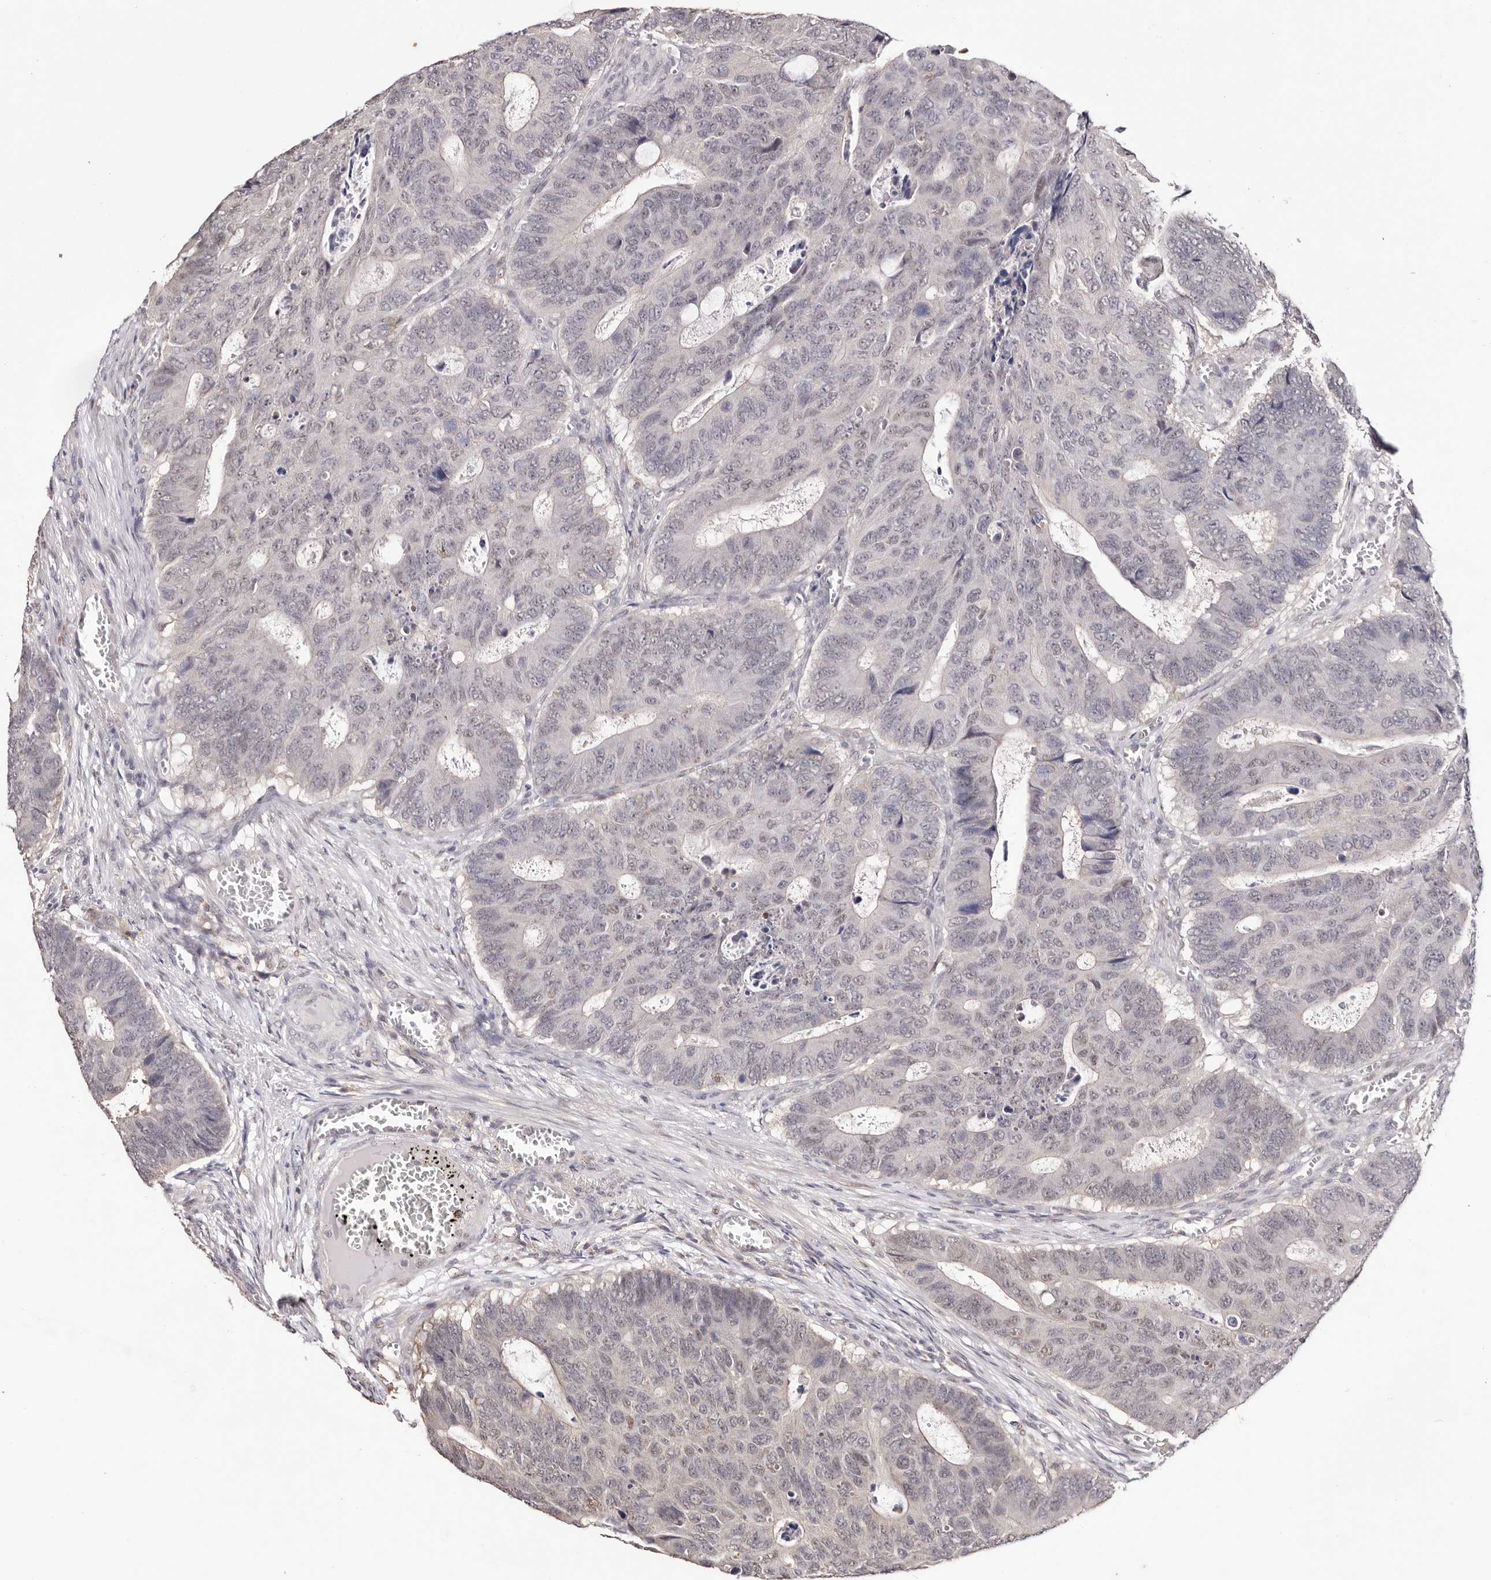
{"staining": {"intensity": "negative", "quantity": "none", "location": "none"}, "tissue": "colorectal cancer", "cell_type": "Tumor cells", "image_type": "cancer", "snomed": [{"axis": "morphology", "description": "Adenocarcinoma, NOS"}, {"axis": "topography", "description": "Colon"}], "caption": "DAB immunohistochemical staining of human colorectal cancer (adenocarcinoma) reveals no significant staining in tumor cells. The staining is performed using DAB (3,3'-diaminobenzidine) brown chromogen with nuclei counter-stained in using hematoxylin.", "gene": "TYW3", "patient": {"sex": "male", "age": 87}}